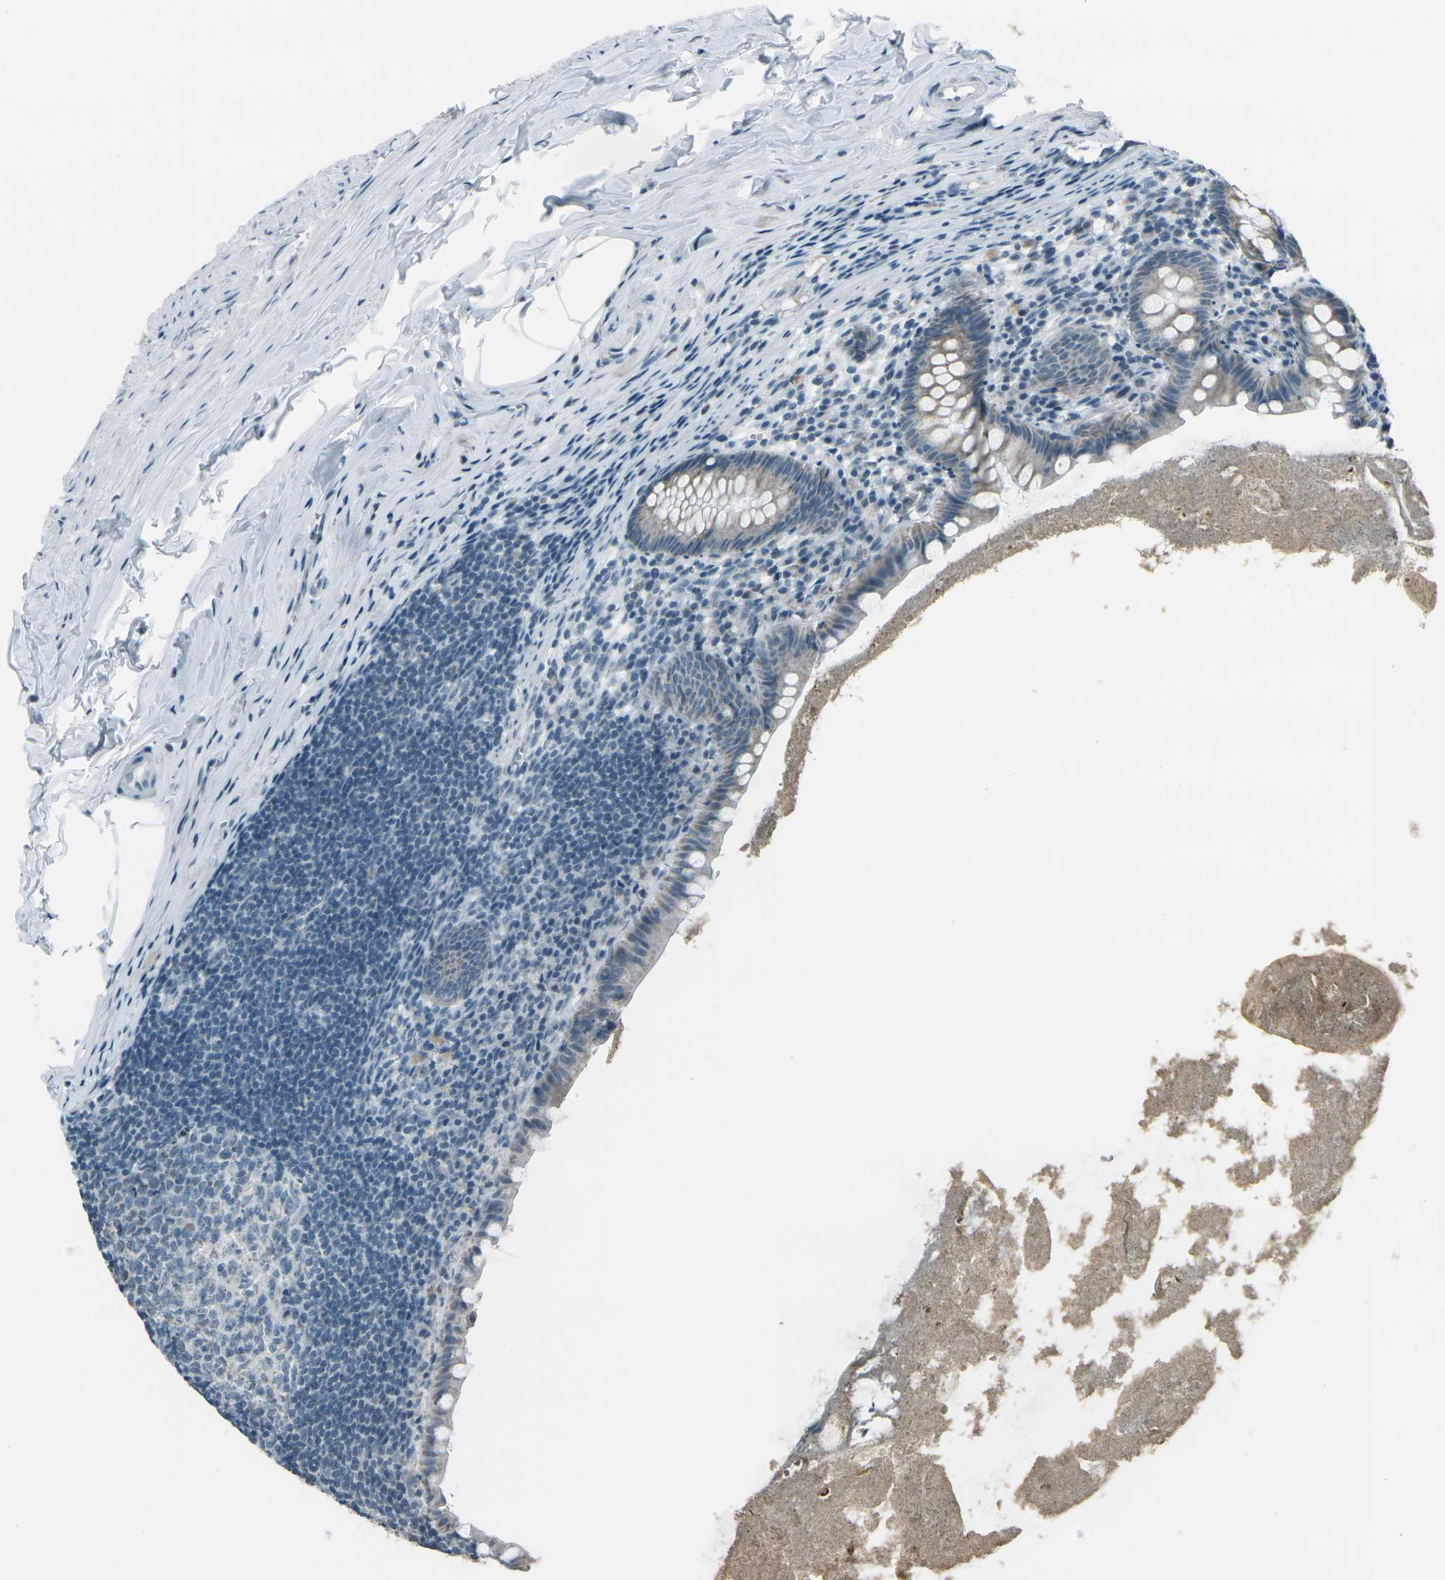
{"staining": {"intensity": "weak", "quantity": "<25%", "location": "cytoplasmic/membranous"}, "tissue": "appendix", "cell_type": "Glandular cells", "image_type": "normal", "snomed": [{"axis": "morphology", "description": "Normal tissue, NOS"}, {"axis": "topography", "description": "Appendix"}], "caption": "Human appendix stained for a protein using immunohistochemistry (IHC) shows no expression in glandular cells.", "gene": "H2BC1", "patient": {"sex": "male", "age": 52}}